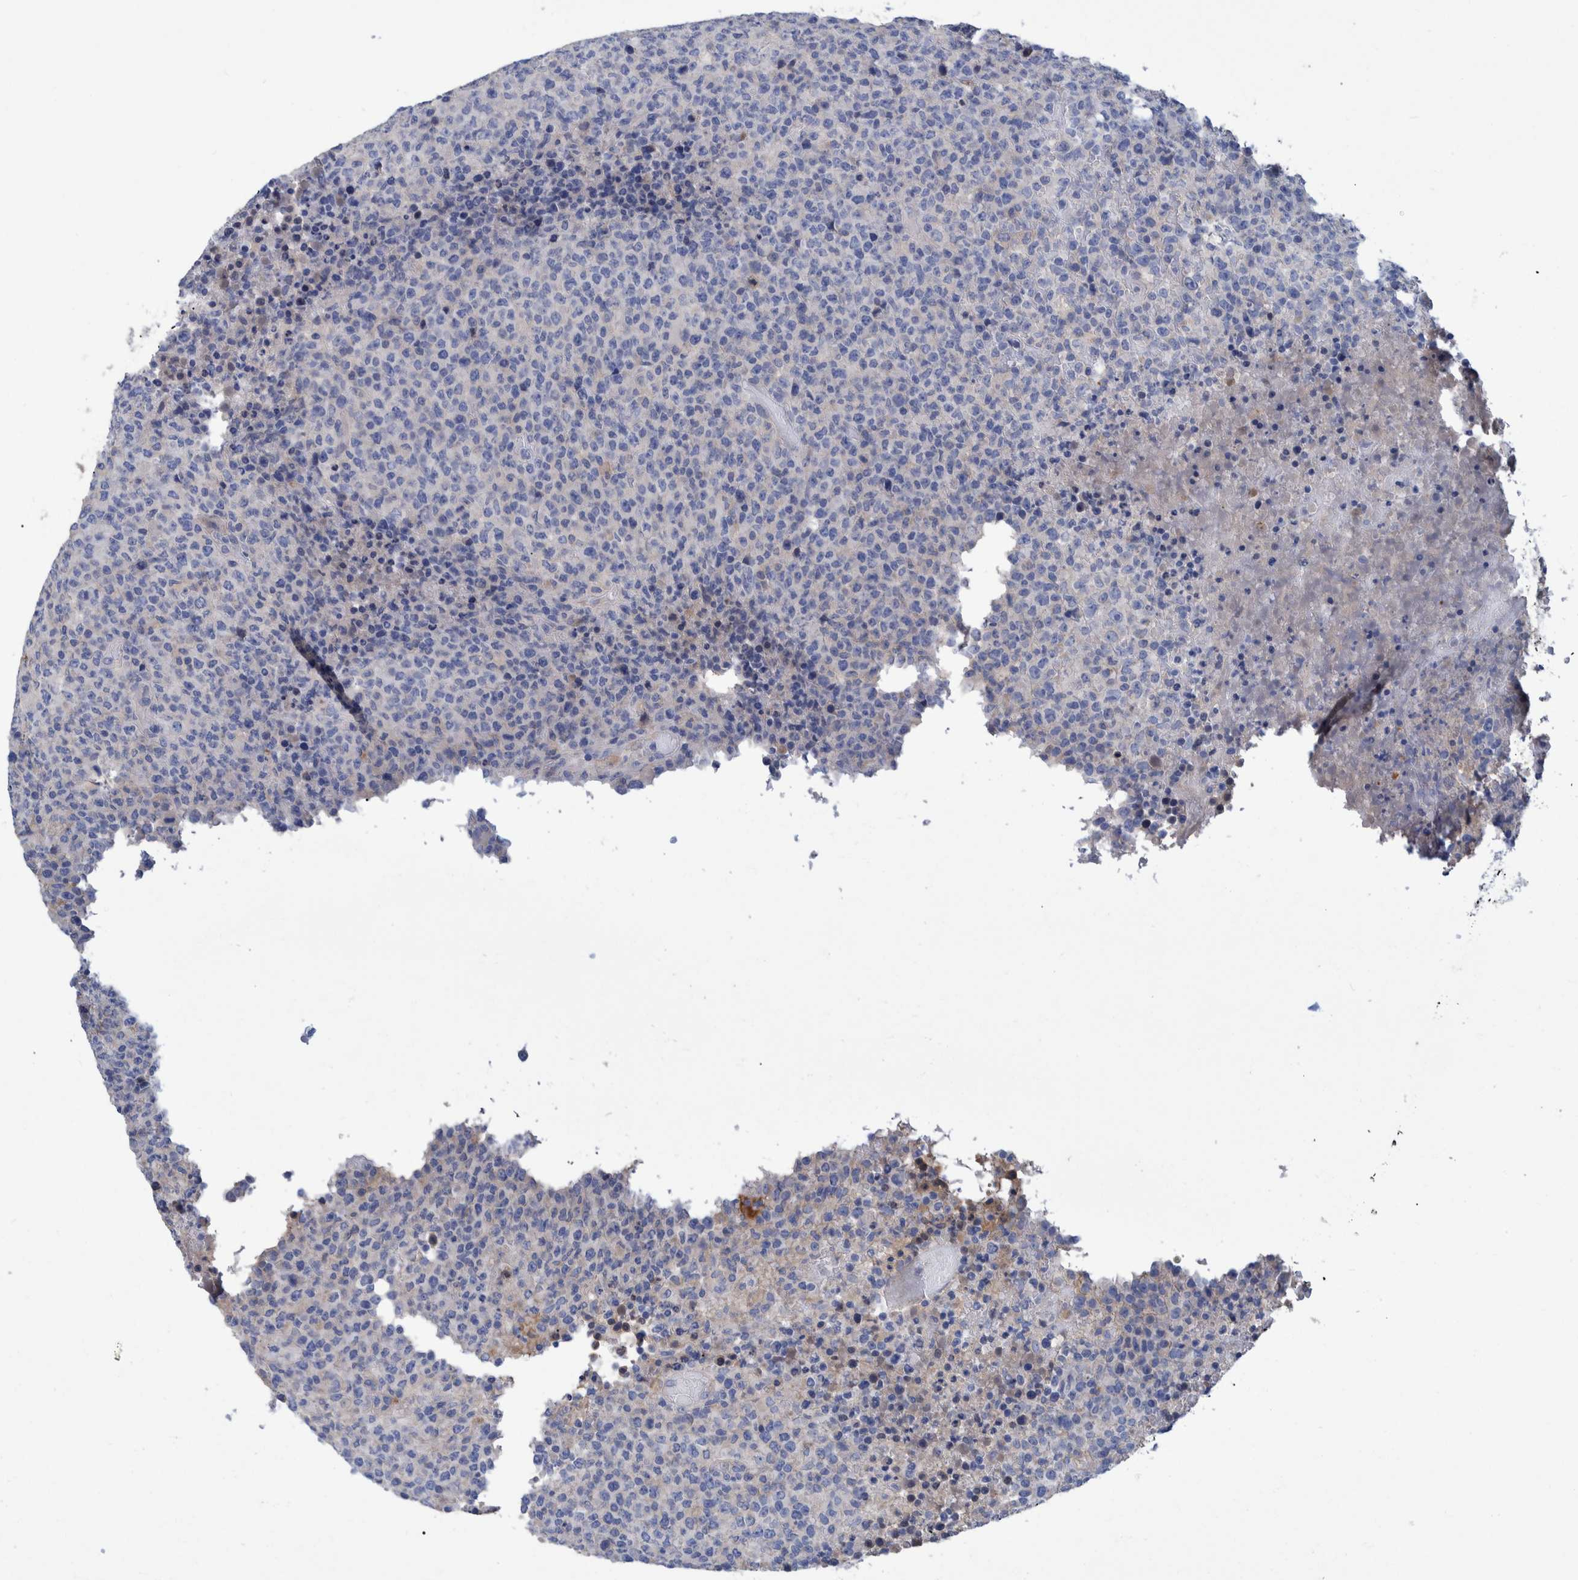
{"staining": {"intensity": "negative", "quantity": "none", "location": "none"}, "tissue": "lymphoma", "cell_type": "Tumor cells", "image_type": "cancer", "snomed": [{"axis": "morphology", "description": "Malignant lymphoma, non-Hodgkin's type, High grade"}, {"axis": "topography", "description": "Lymph node"}], "caption": "This photomicrograph is of lymphoma stained with immunohistochemistry (IHC) to label a protein in brown with the nuclei are counter-stained blue. There is no expression in tumor cells.", "gene": "MKS1", "patient": {"sex": "male", "age": 13}}